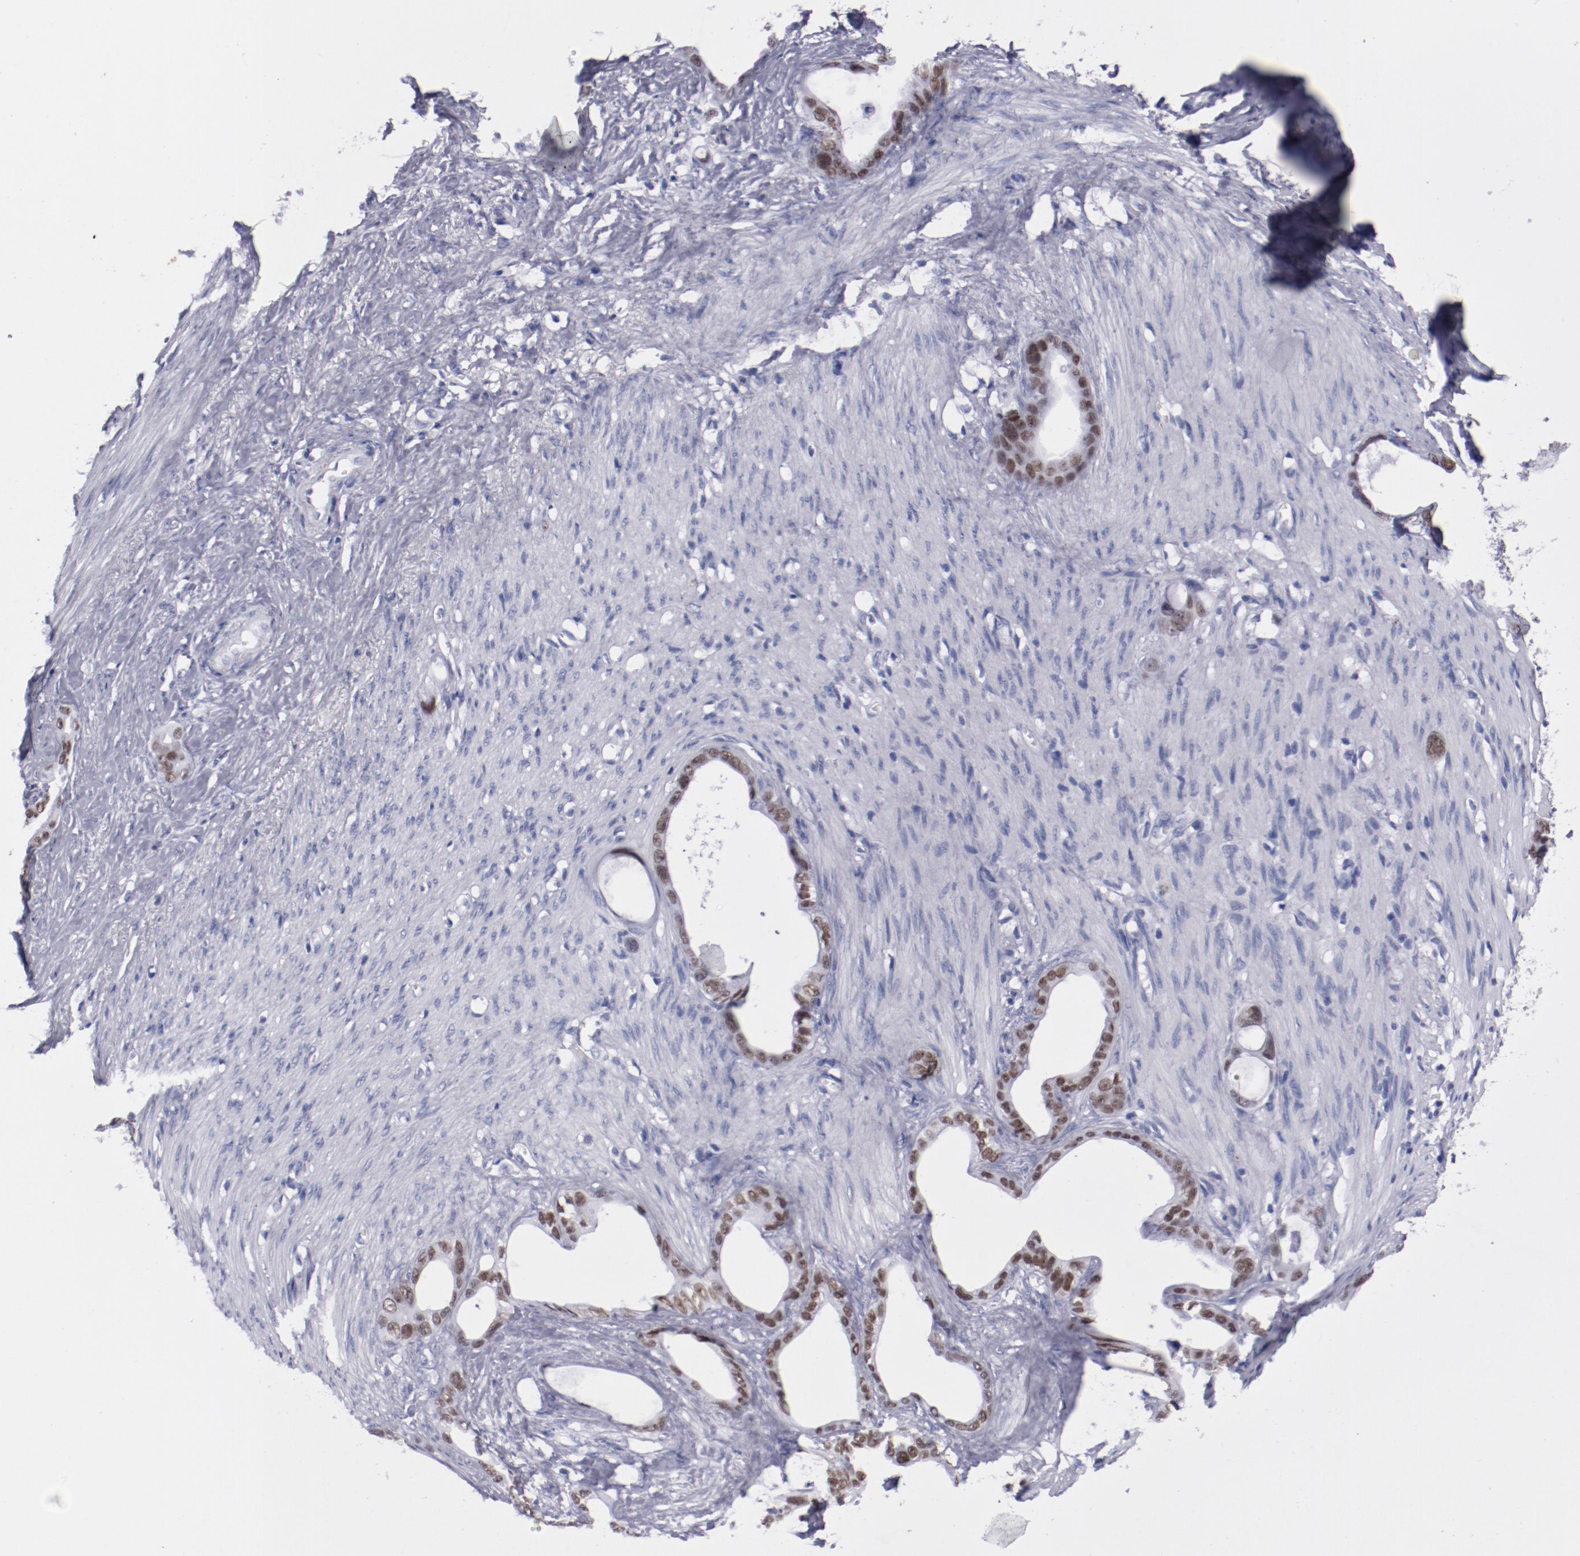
{"staining": {"intensity": "moderate", "quantity": ">75%", "location": "nuclear"}, "tissue": "stomach cancer", "cell_type": "Tumor cells", "image_type": "cancer", "snomed": [{"axis": "morphology", "description": "Adenocarcinoma, NOS"}, {"axis": "topography", "description": "Stomach"}], "caption": "Immunohistochemistry staining of stomach cancer (adenocarcinoma), which shows medium levels of moderate nuclear expression in approximately >75% of tumor cells indicating moderate nuclear protein expression. The staining was performed using DAB (brown) for protein detection and nuclei were counterstained in hematoxylin (blue).", "gene": "HNF1B", "patient": {"sex": "female", "age": 75}}